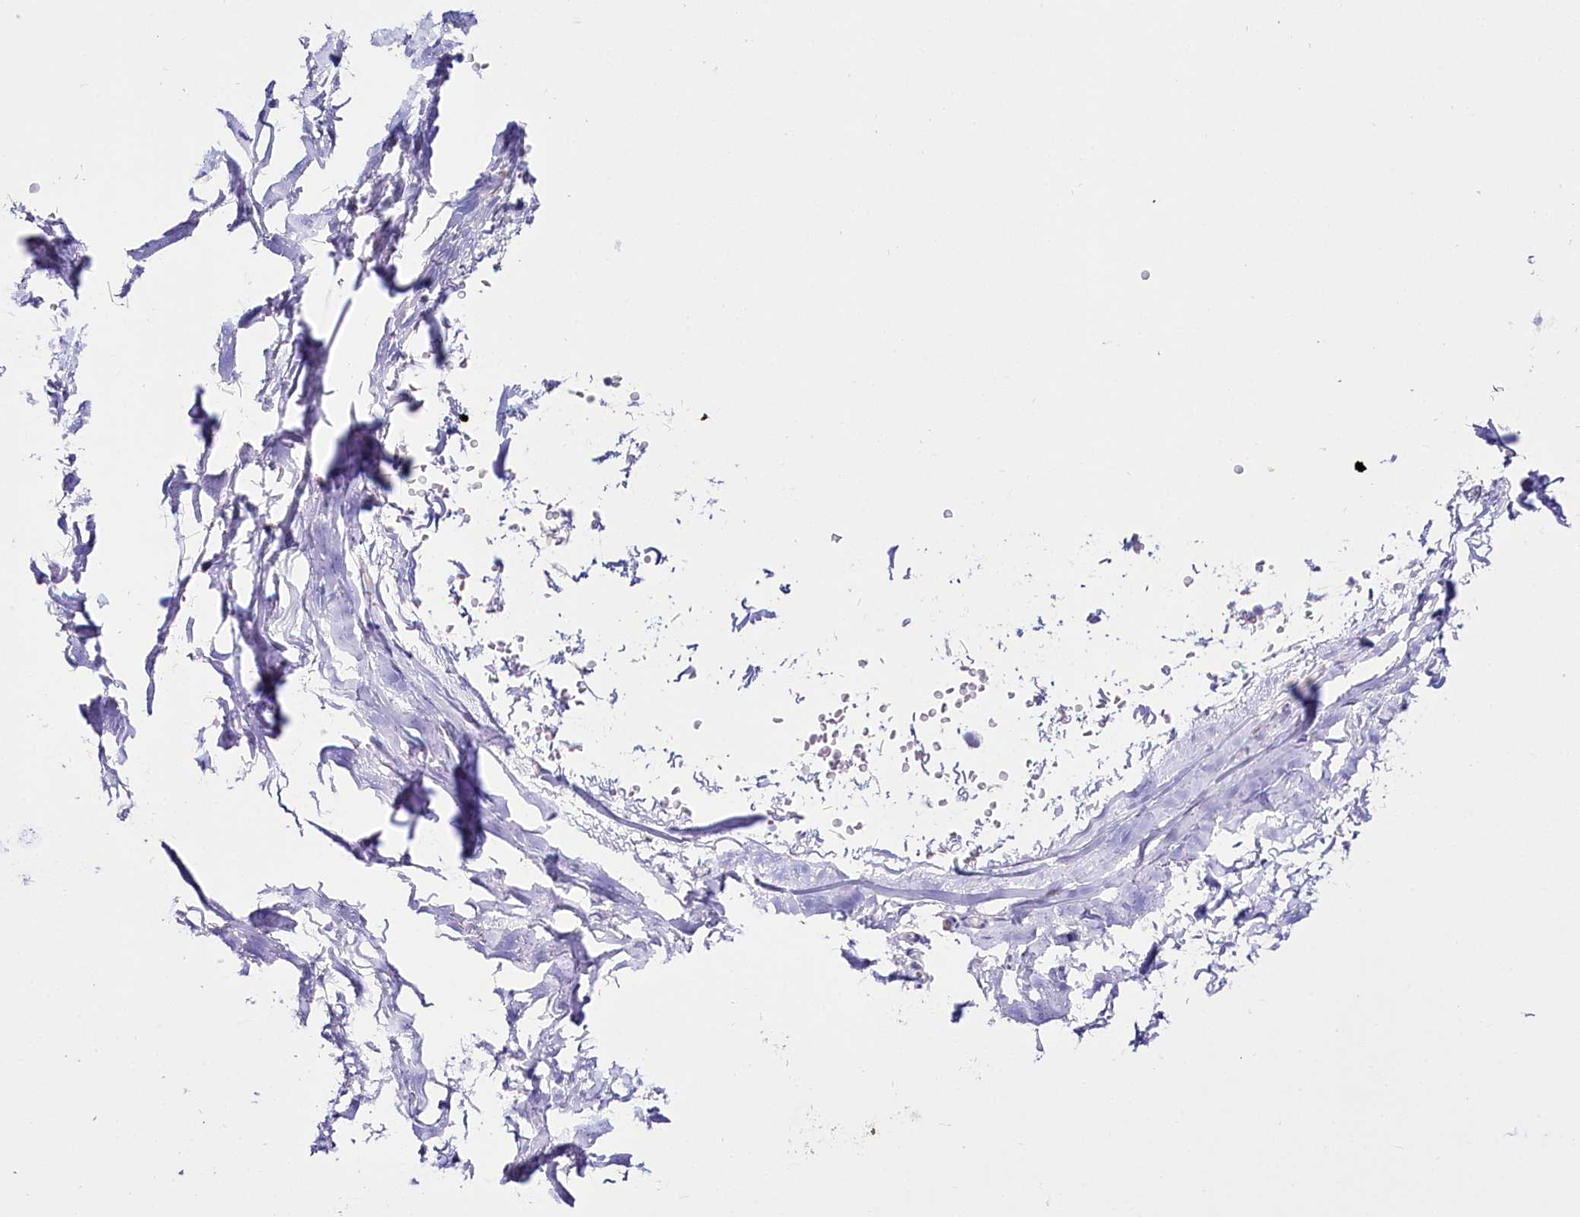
{"staining": {"intensity": "negative", "quantity": "none", "location": "none"}, "tissue": "adipose tissue", "cell_type": "Adipocytes", "image_type": "normal", "snomed": [{"axis": "morphology", "description": "Normal tissue, NOS"}, {"axis": "topography", "description": "Lymph node"}, {"axis": "topography", "description": "Bronchus"}], "caption": "A histopathology image of adipose tissue stained for a protein reveals no brown staining in adipocytes.", "gene": "CSN3", "patient": {"sex": "male", "age": 63}}